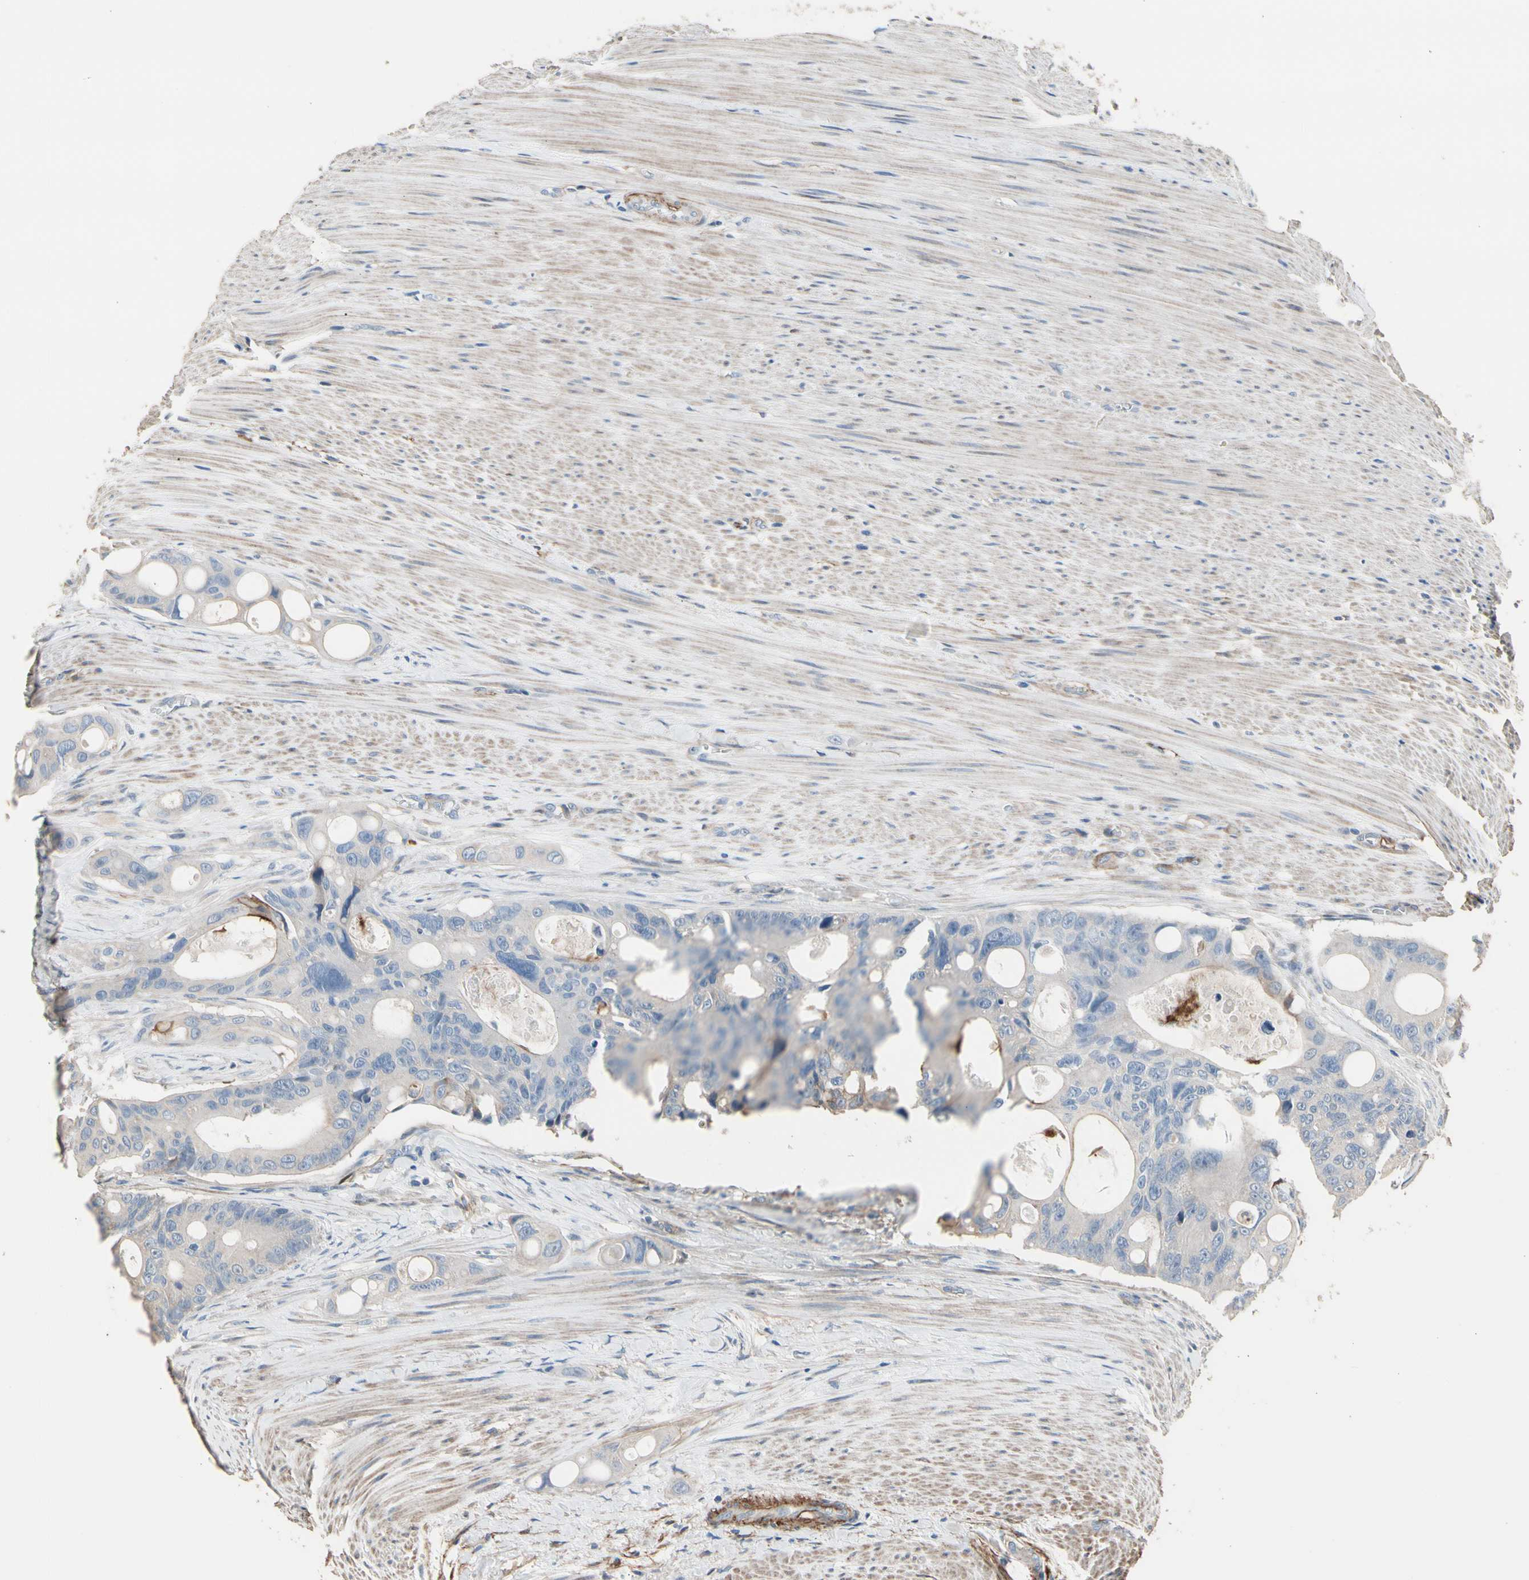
{"staining": {"intensity": "weak", "quantity": "25%-75%", "location": "cytoplasmic/membranous"}, "tissue": "colorectal cancer", "cell_type": "Tumor cells", "image_type": "cancer", "snomed": [{"axis": "morphology", "description": "Adenocarcinoma, NOS"}, {"axis": "topography", "description": "Colon"}], "caption": "Protein analysis of colorectal cancer (adenocarcinoma) tissue shows weak cytoplasmic/membranous staining in about 25%-75% of tumor cells. (DAB (3,3'-diaminobenzidine) IHC, brown staining for protein, blue staining for nuclei).", "gene": "SUSD2", "patient": {"sex": "female", "age": 57}}